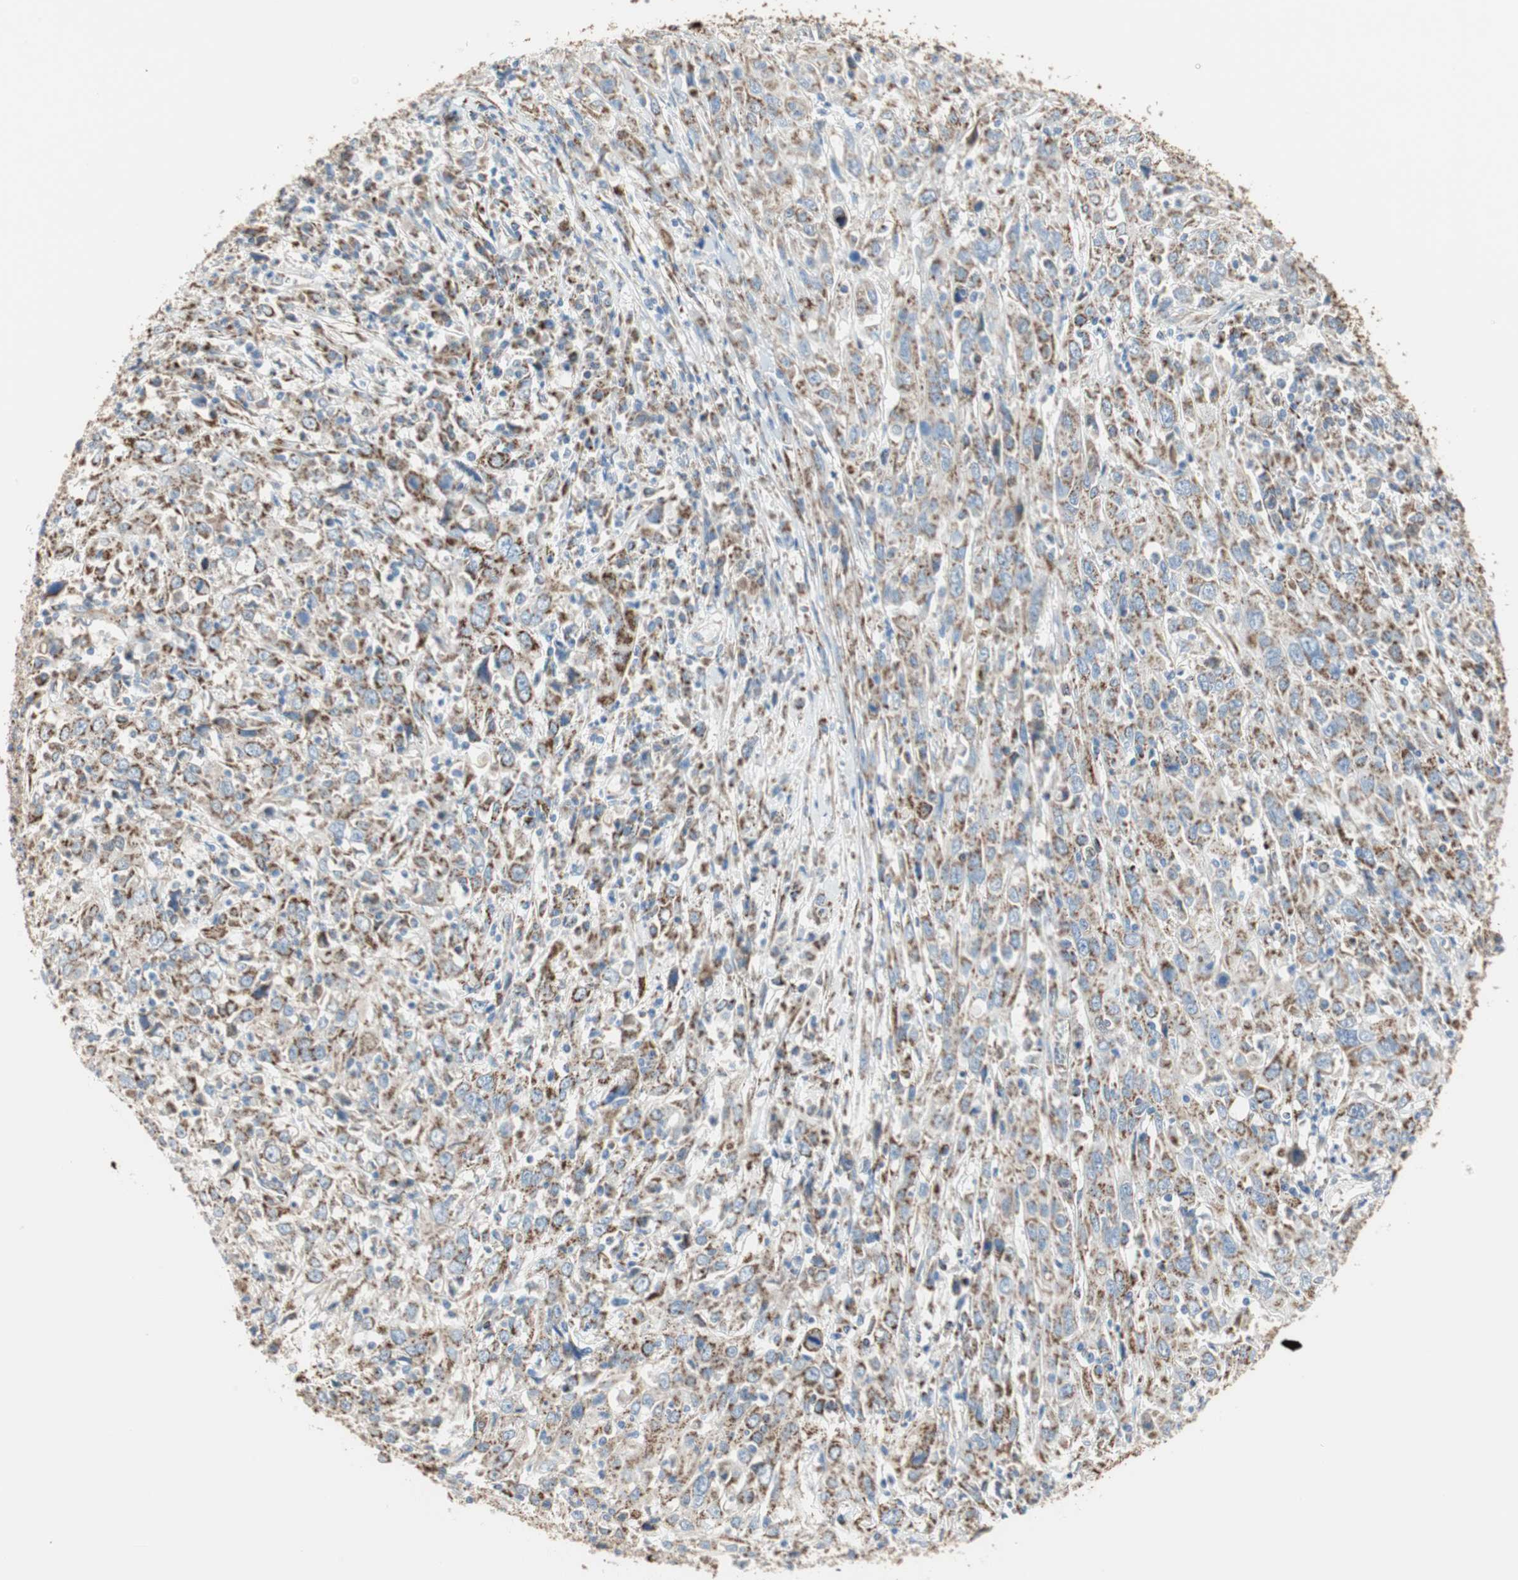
{"staining": {"intensity": "moderate", "quantity": ">75%", "location": "cytoplasmic/membranous"}, "tissue": "cervical cancer", "cell_type": "Tumor cells", "image_type": "cancer", "snomed": [{"axis": "morphology", "description": "Squamous cell carcinoma, NOS"}, {"axis": "topography", "description": "Cervix"}], "caption": "Tumor cells display medium levels of moderate cytoplasmic/membranous staining in about >75% of cells in human cervical cancer (squamous cell carcinoma). (DAB IHC with brightfield microscopy, high magnification).", "gene": "TST", "patient": {"sex": "female", "age": 46}}